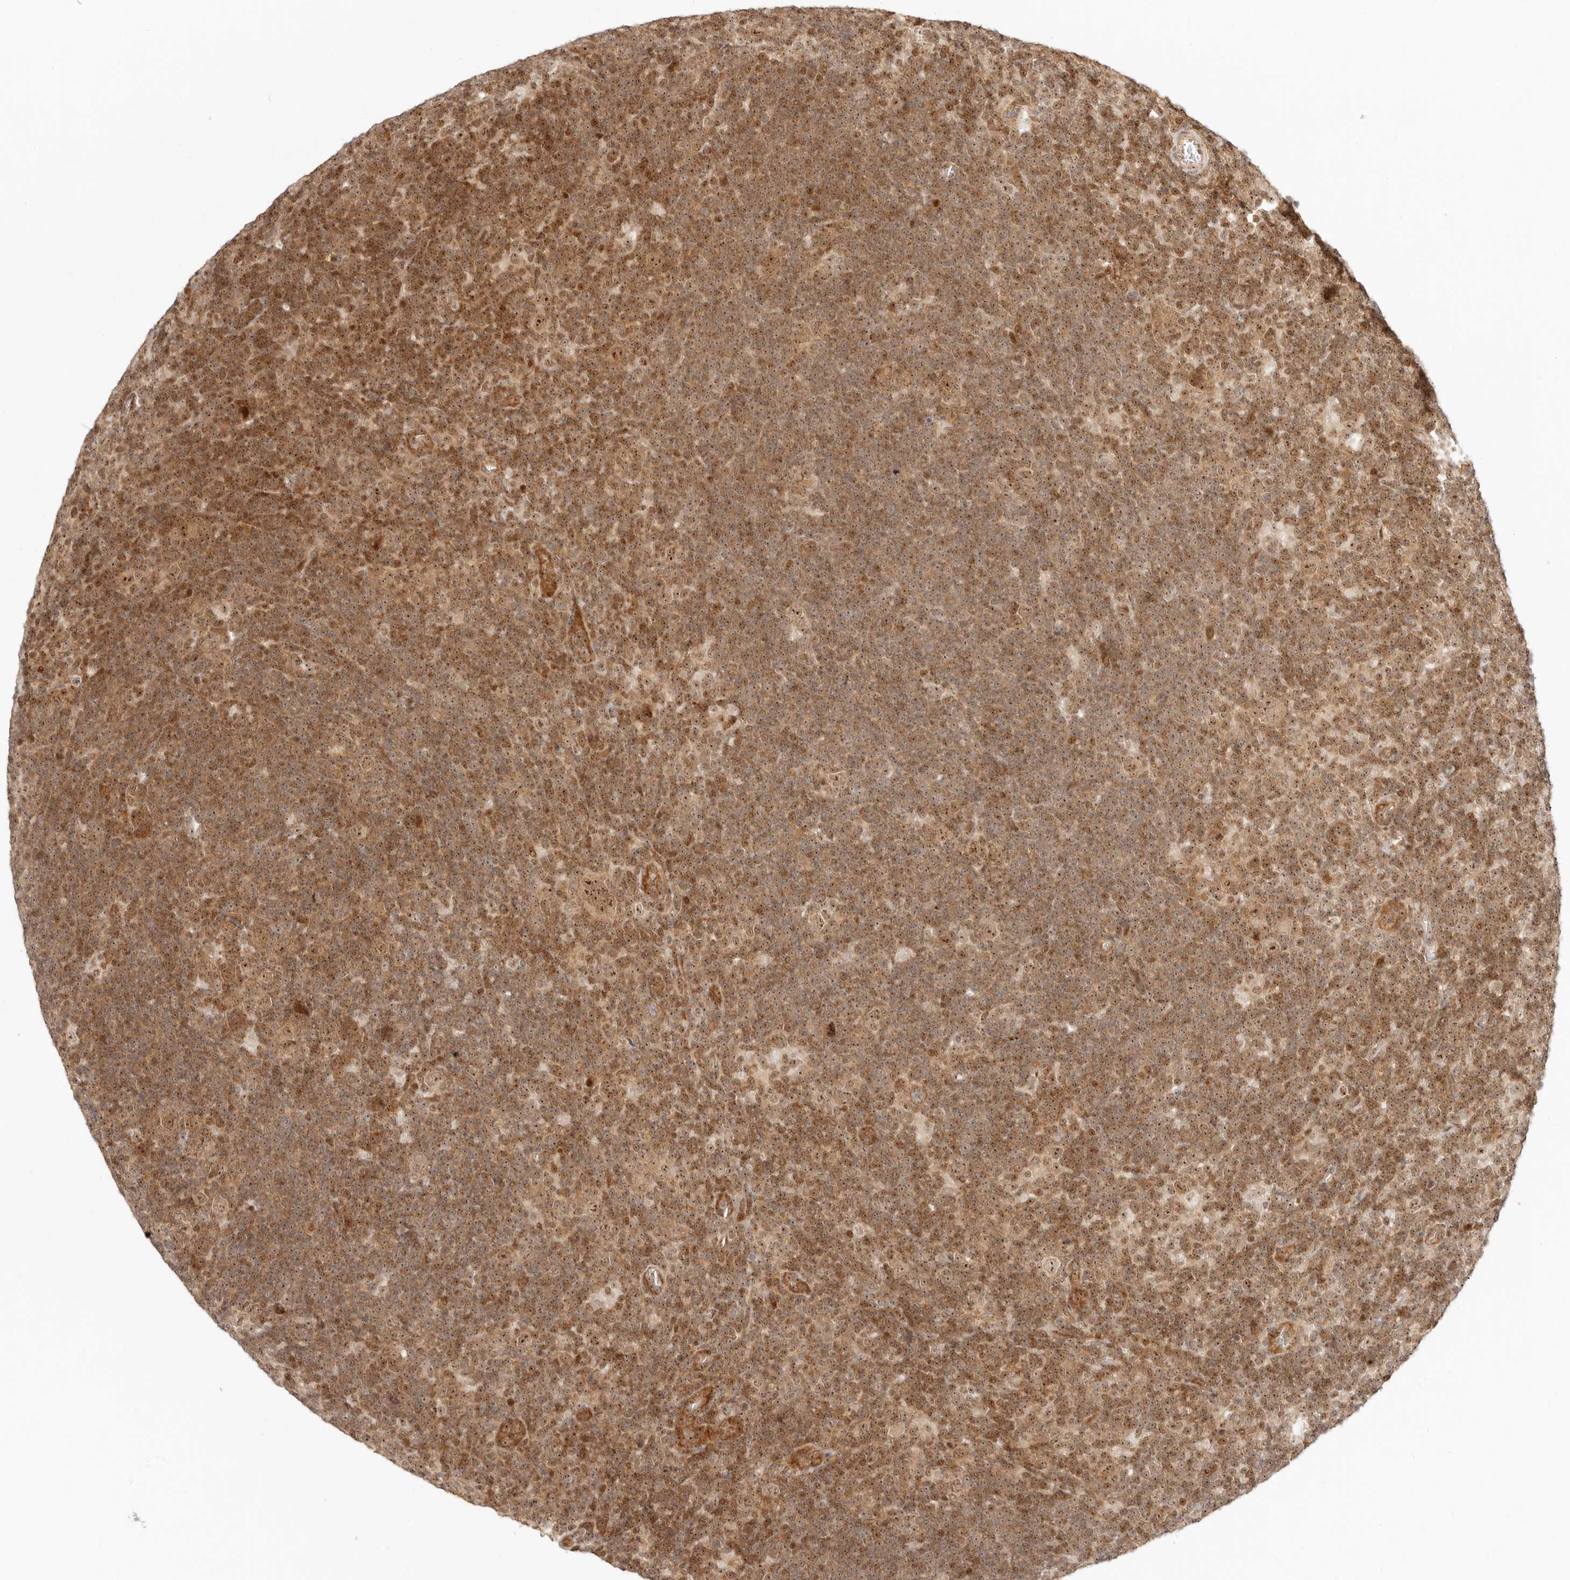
{"staining": {"intensity": "moderate", "quantity": ">75%", "location": "nuclear"}, "tissue": "lymphoma", "cell_type": "Tumor cells", "image_type": "cancer", "snomed": [{"axis": "morphology", "description": "Hodgkin's disease, NOS"}, {"axis": "topography", "description": "Lymph node"}], "caption": "Hodgkin's disease was stained to show a protein in brown. There is medium levels of moderate nuclear positivity in approximately >75% of tumor cells.", "gene": "BAP1", "patient": {"sex": "female", "age": 57}}